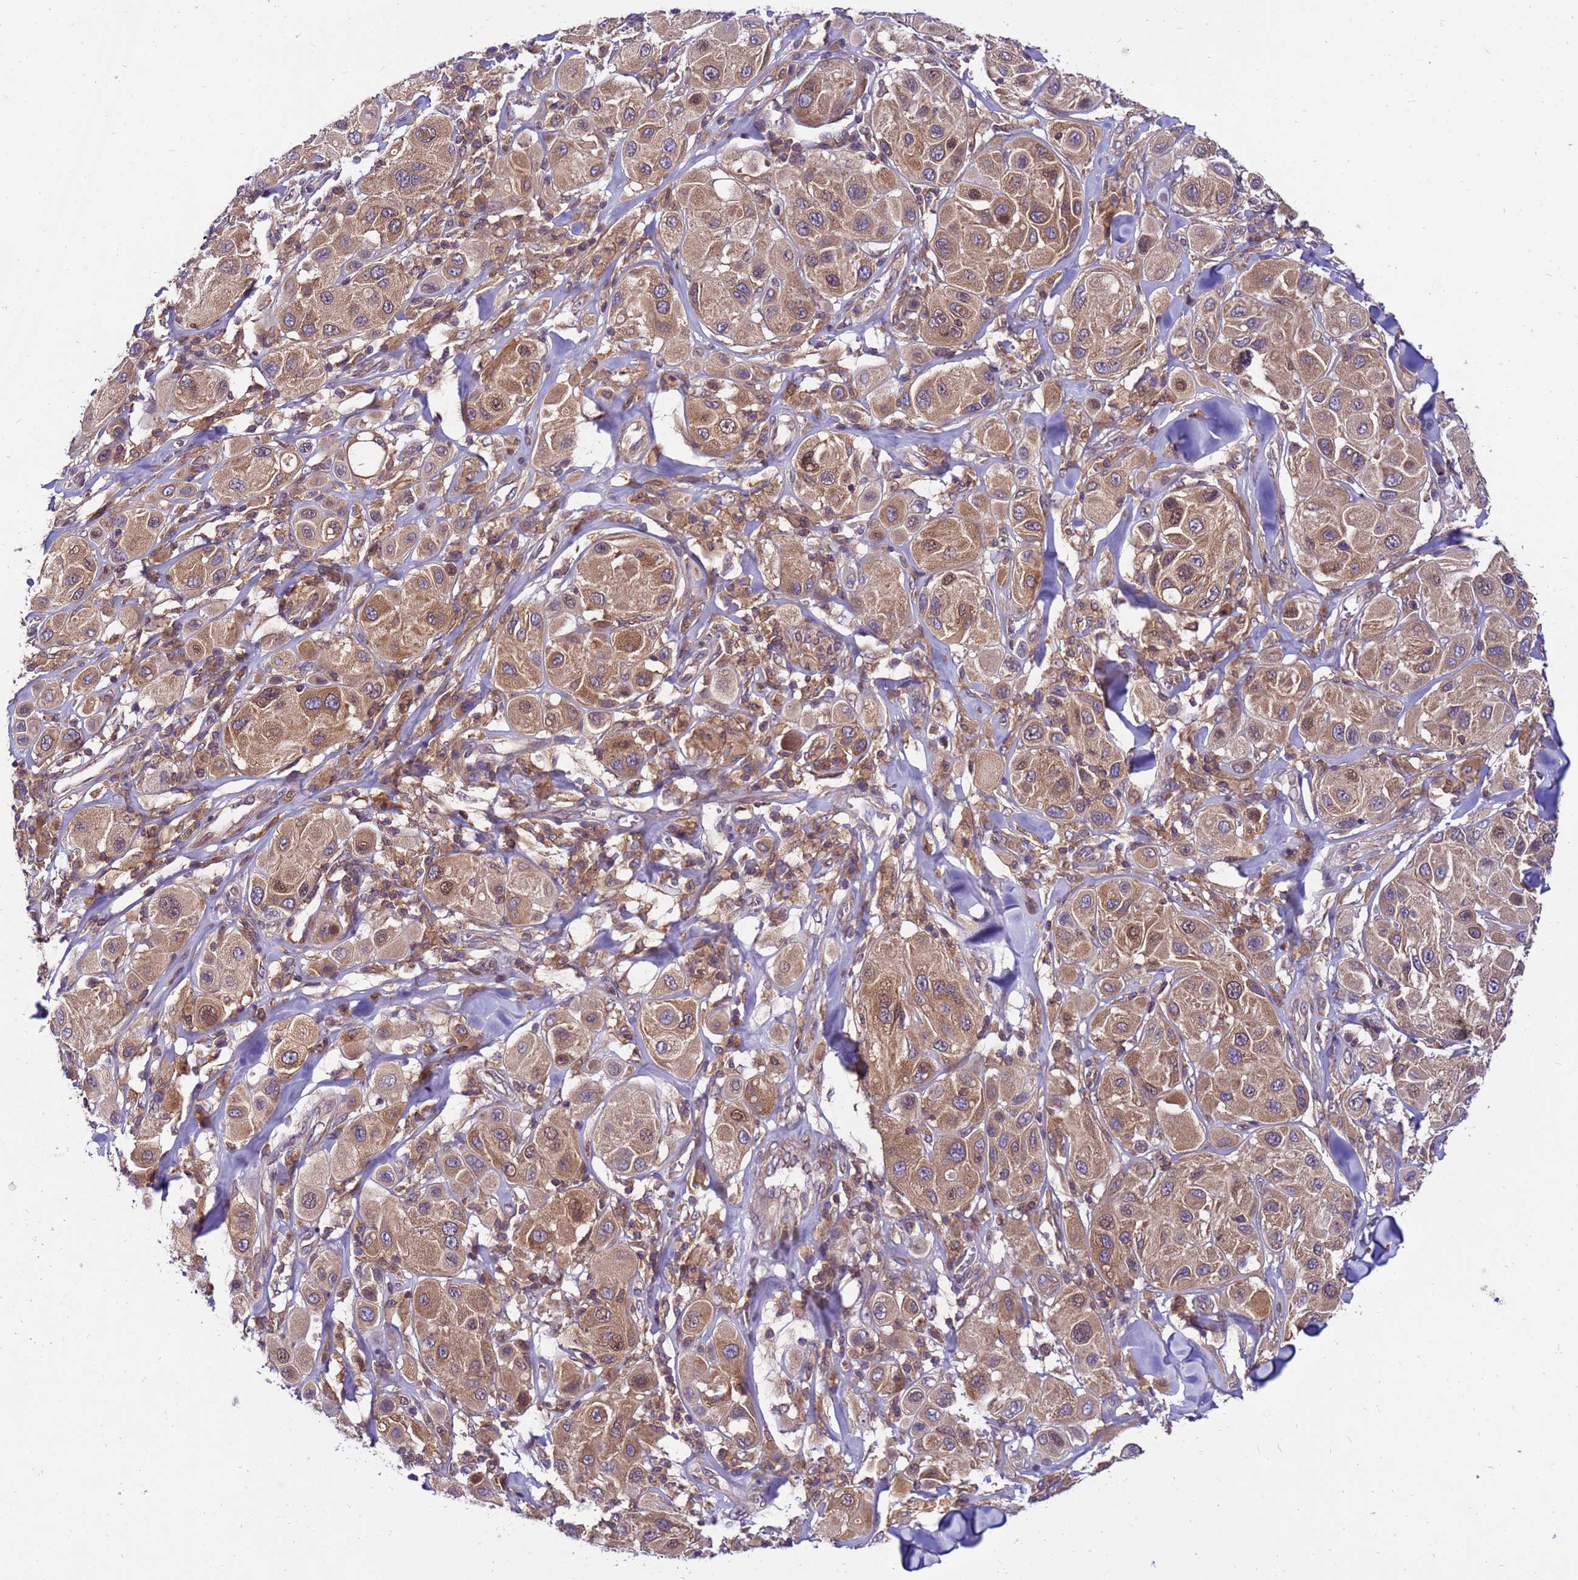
{"staining": {"intensity": "moderate", "quantity": ">75%", "location": "cytoplasmic/membranous,nuclear"}, "tissue": "melanoma", "cell_type": "Tumor cells", "image_type": "cancer", "snomed": [{"axis": "morphology", "description": "Malignant melanoma, Metastatic site"}, {"axis": "topography", "description": "Skin"}], "caption": "Approximately >75% of tumor cells in human melanoma display moderate cytoplasmic/membranous and nuclear protein positivity as visualized by brown immunohistochemical staining.", "gene": "GET3", "patient": {"sex": "male", "age": 41}}